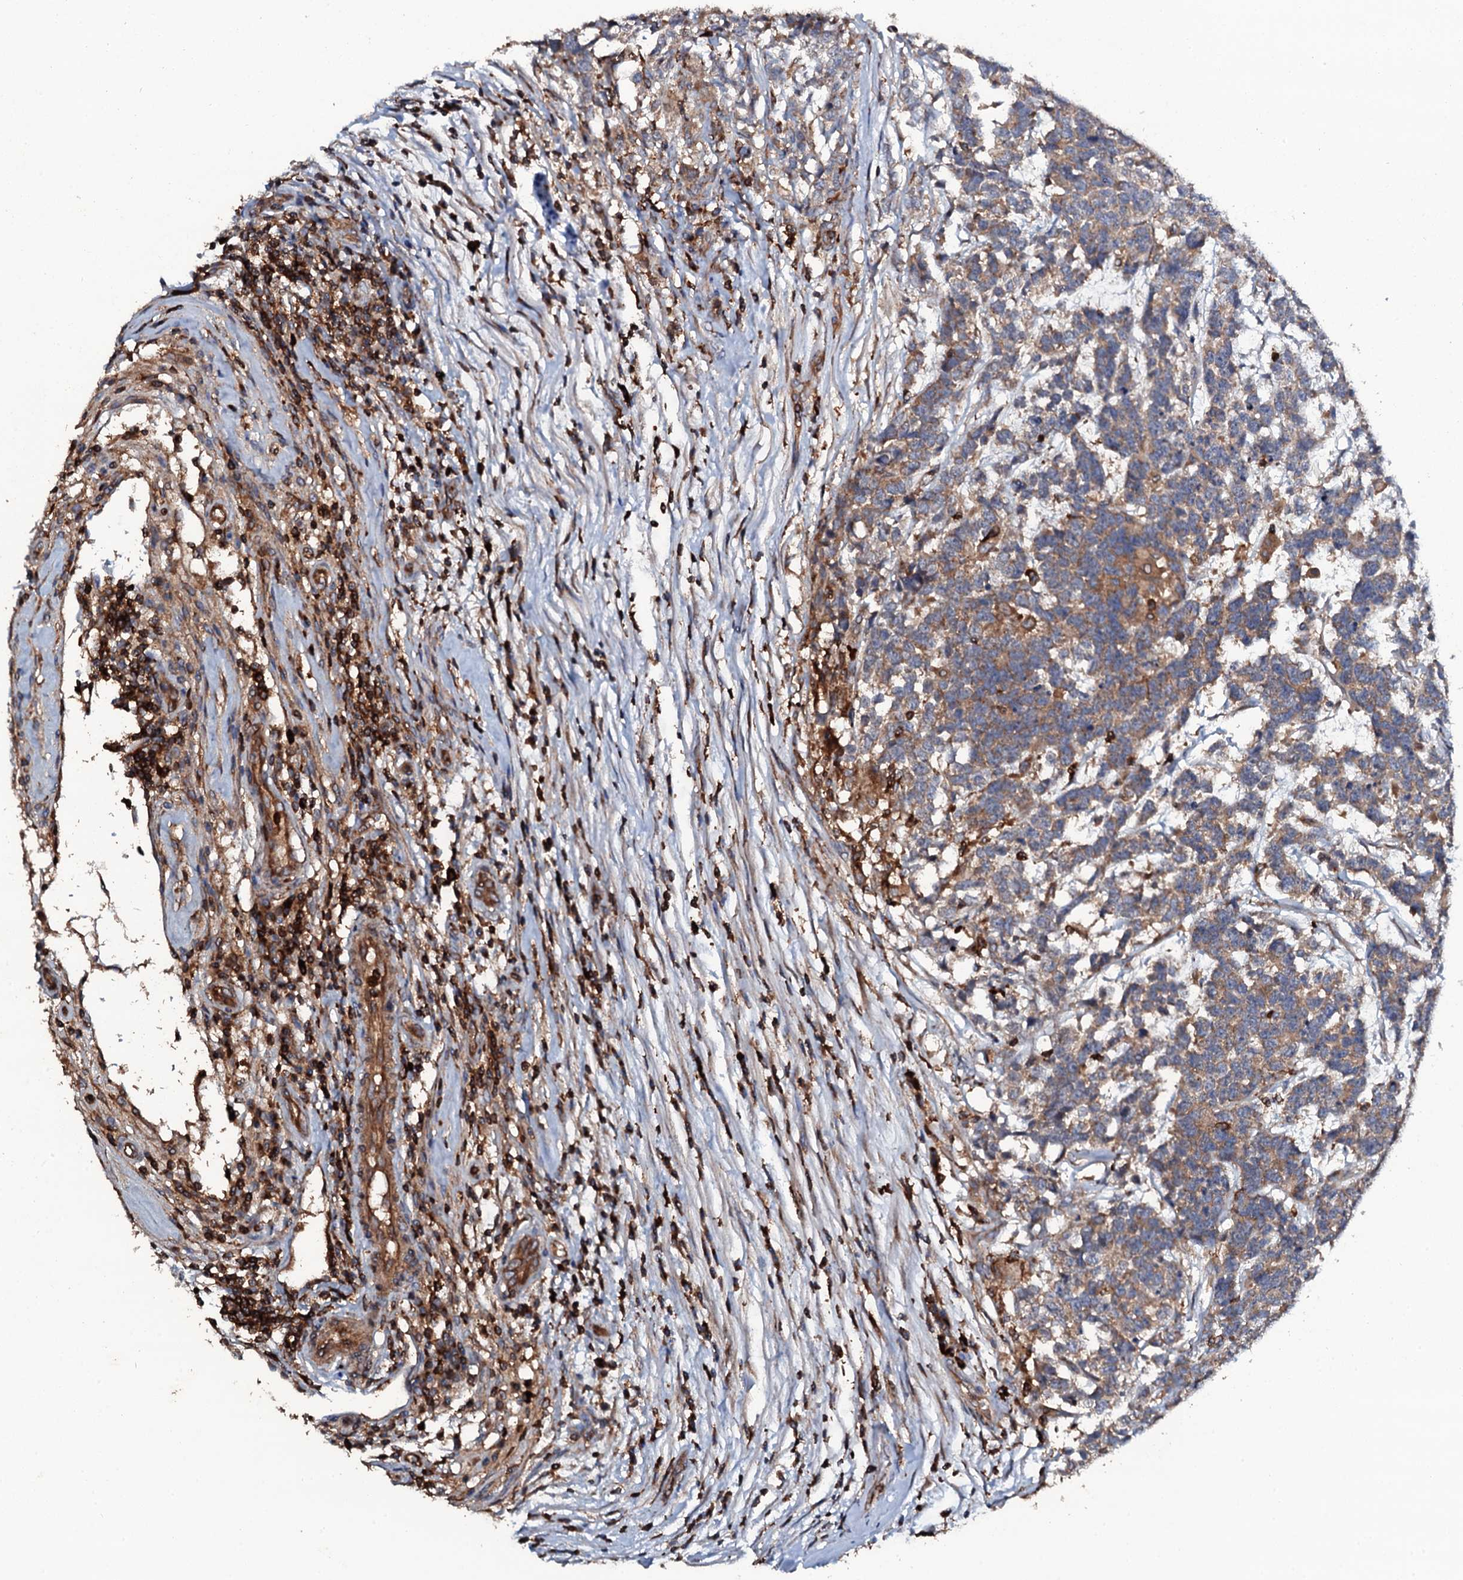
{"staining": {"intensity": "moderate", "quantity": ">75%", "location": "cytoplasmic/membranous"}, "tissue": "testis cancer", "cell_type": "Tumor cells", "image_type": "cancer", "snomed": [{"axis": "morphology", "description": "Carcinoma, Embryonal, NOS"}, {"axis": "topography", "description": "Testis"}], "caption": "Testis embryonal carcinoma stained with a brown dye shows moderate cytoplasmic/membranous positive staining in approximately >75% of tumor cells.", "gene": "GRK2", "patient": {"sex": "male", "age": 26}}